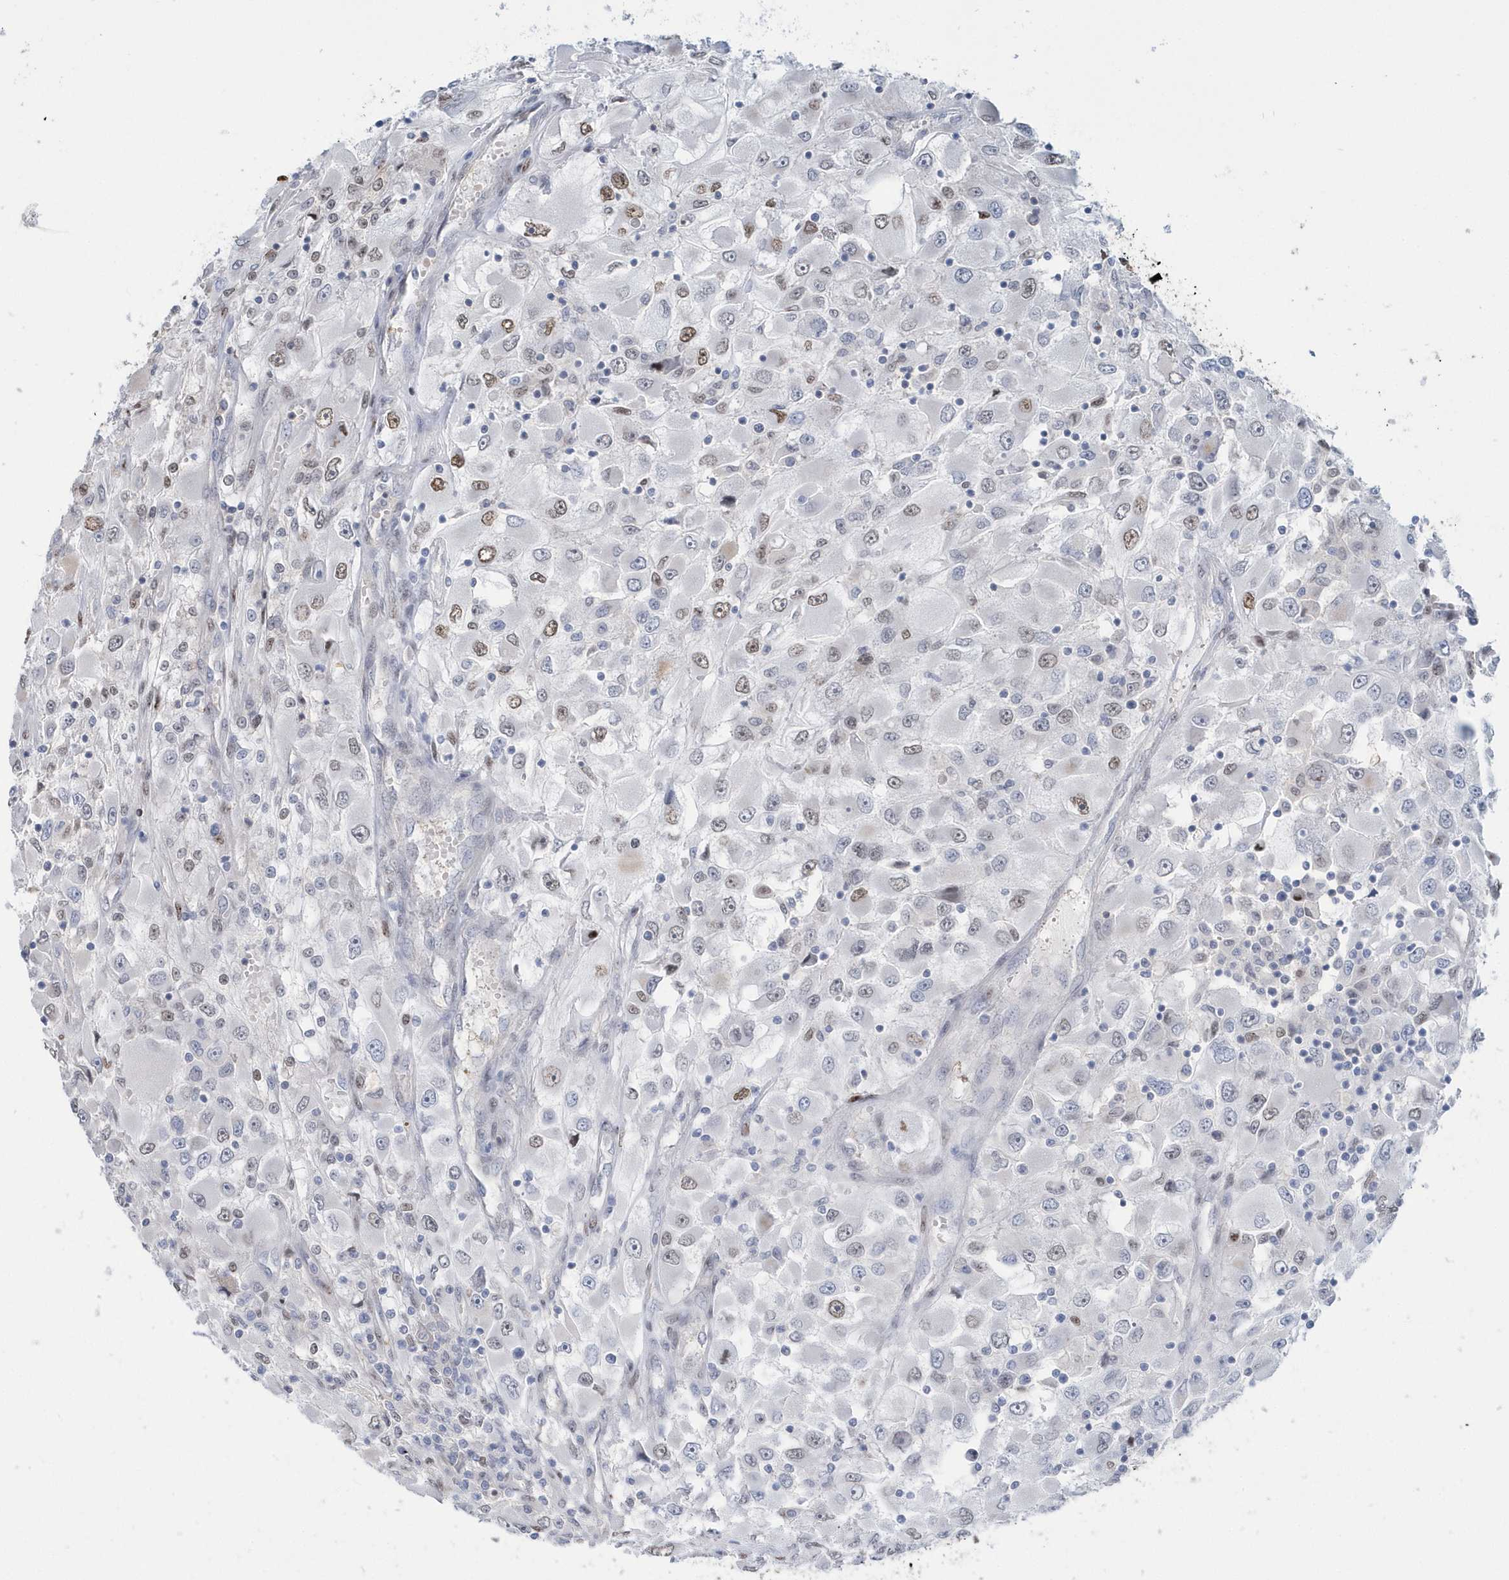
{"staining": {"intensity": "moderate", "quantity": "<25%", "location": "nuclear"}, "tissue": "renal cancer", "cell_type": "Tumor cells", "image_type": "cancer", "snomed": [{"axis": "morphology", "description": "Adenocarcinoma, NOS"}, {"axis": "topography", "description": "Kidney"}], "caption": "Brown immunohistochemical staining in renal cancer (adenocarcinoma) exhibits moderate nuclear expression in about <25% of tumor cells. (DAB IHC with brightfield microscopy, high magnification).", "gene": "MACROH2A2", "patient": {"sex": "female", "age": 52}}